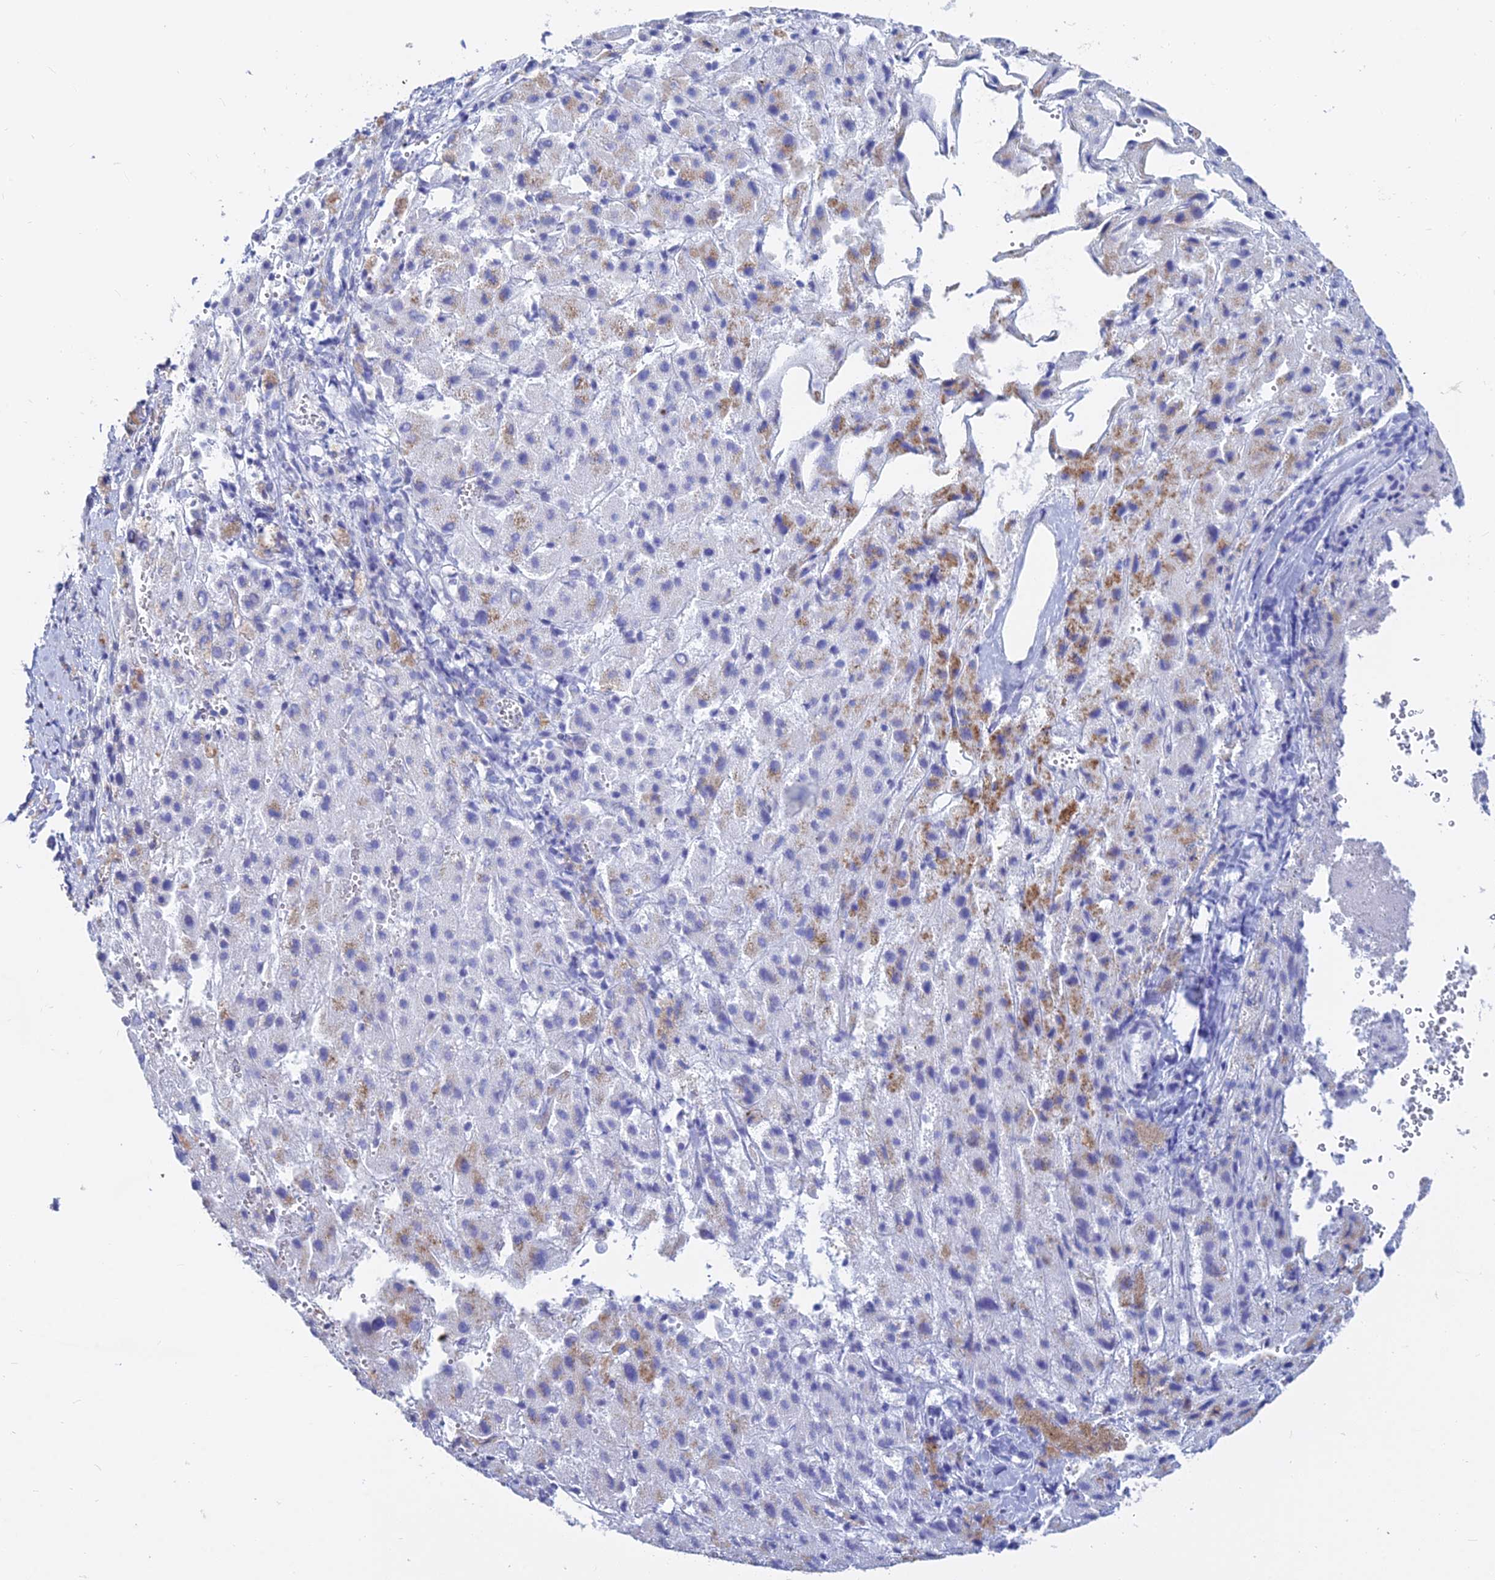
{"staining": {"intensity": "negative", "quantity": "none", "location": "none"}, "tissue": "liver cancer", "cell_type": "Tumor cells", "image_type": "cancer", "snomed": [{"axis": "morphology", "description": "Carcinoma, Hepatocellular, NOS"}, {"axis": "topography", "description": "Liver"}], "caption": "IHC image of human hepatocellular carcinoma (liver) stained for a protein (brown), which exhibits no positivity in tumor cells. (Immunohistochemistry, brightfield microscopy, high magnification).", "gene": "B3GALT4", "patient": {"sex": "female", "age": 58}}